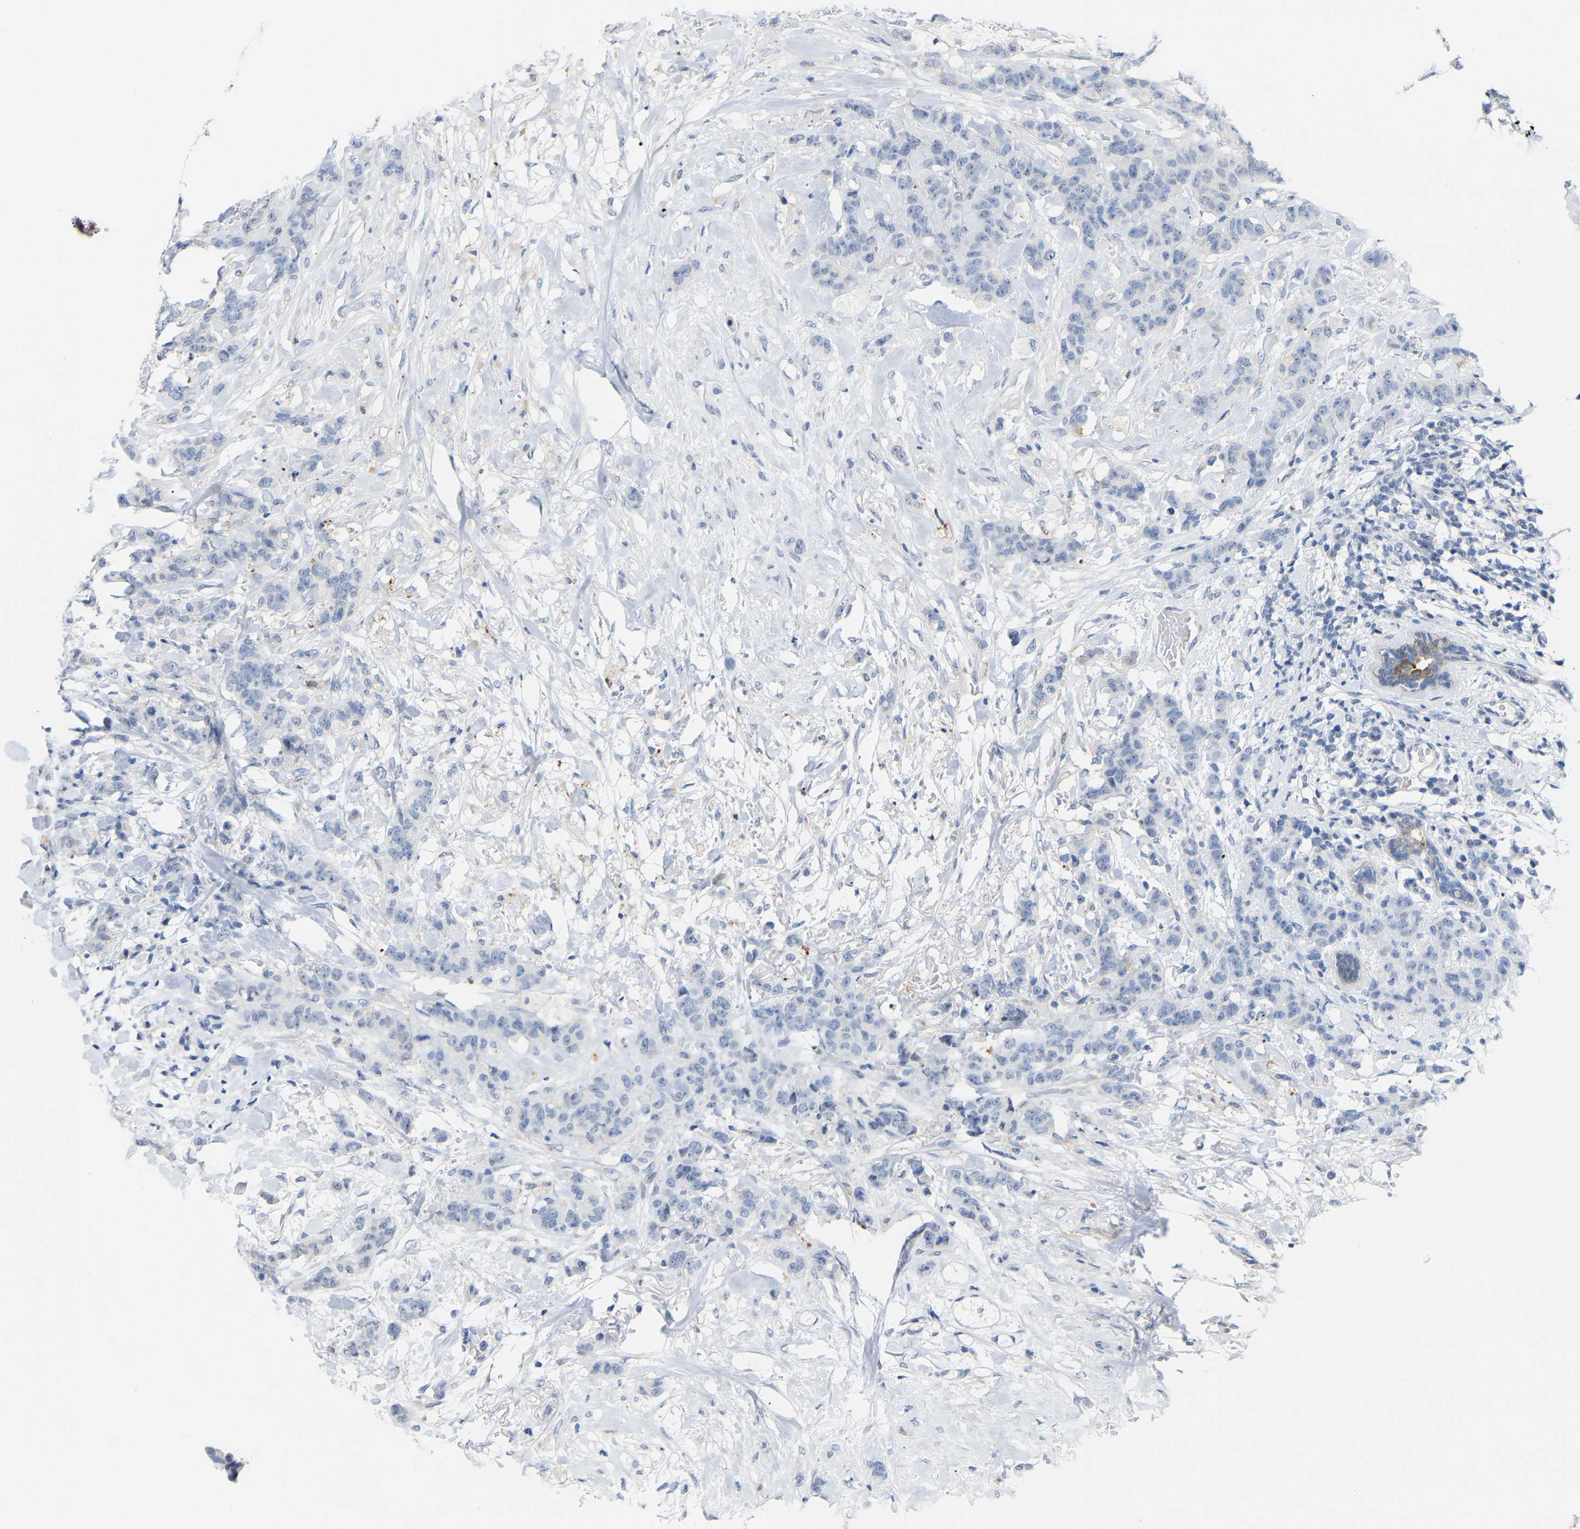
{"staining": {"intensity": "negative", "quantity": "none", "location": "none"}, "tissue": "breast cancer", "cell_type": "Tumor cells", "image_type": "cancer", "snomed": [{"axis": "morphology", "description": "Normal tissue, NOS"}, {"axis": "morphology", "description": "Duct carcinoma"}, {"axis": "topography", "description": "Breast"}], "caption": "DAB immunohistochemical staining of human breast cancer reveals no significant positivity in tumor cells.", "gene": "ABTB2", "patient": {"sex": "female", "age": 40}}